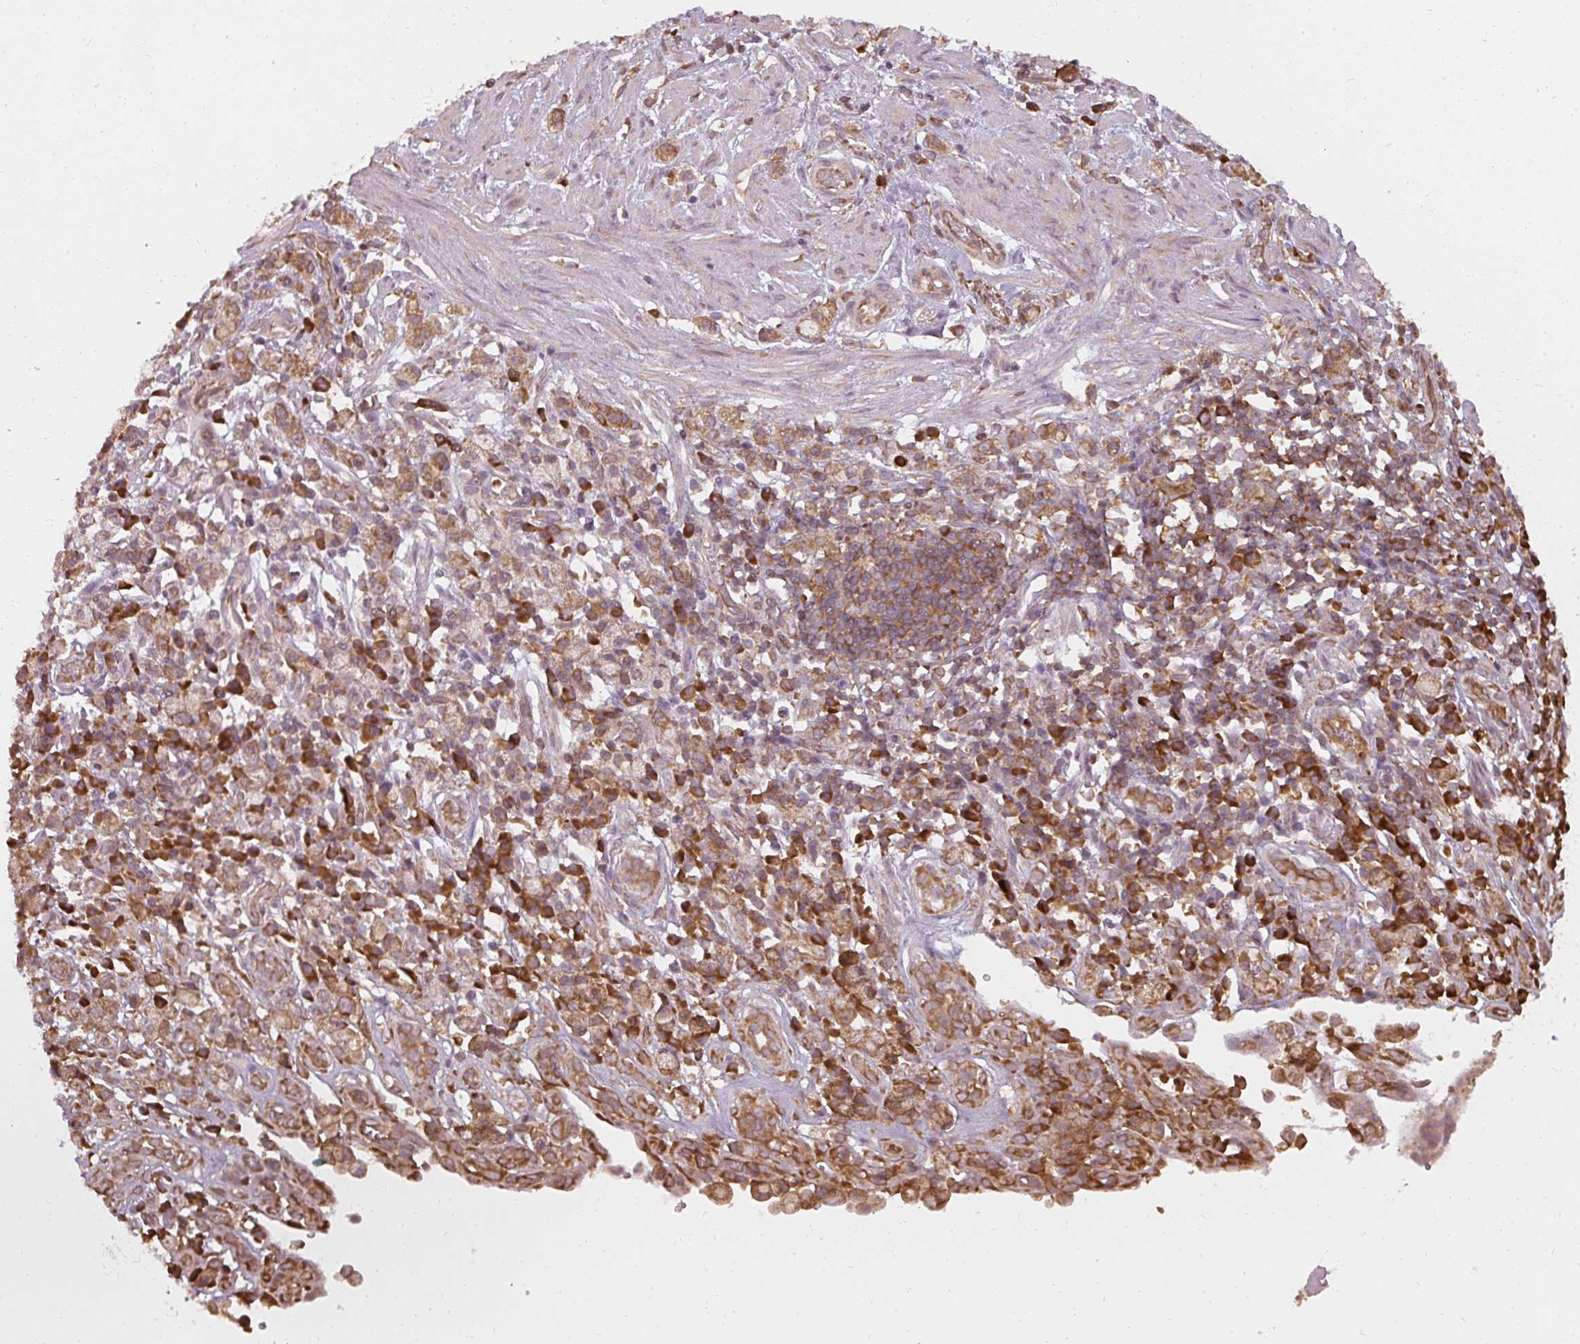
{"staining": {"intensity": "moderate", "quantity": ">75%", "location": "cytoplasmic/membranous"}, "tissue": "stomach cancer", "cell_type": "Tumor cells", "image_type": "cancer", "snomed": [{"axis": "morphology", "description": "Adenocarcinoma, NOS"}, {"axis": "topography", "description": "Stomach"}], "caption": "A brown stain labels moderate cytoplasmic/membranous positivity of a protein in stomach cancer tumor cells. (DAB IHC, brown staining for protein, blue staining for nuclei).", "gene": "RPL24", "patient": {"sex": "male", "age": 77}}